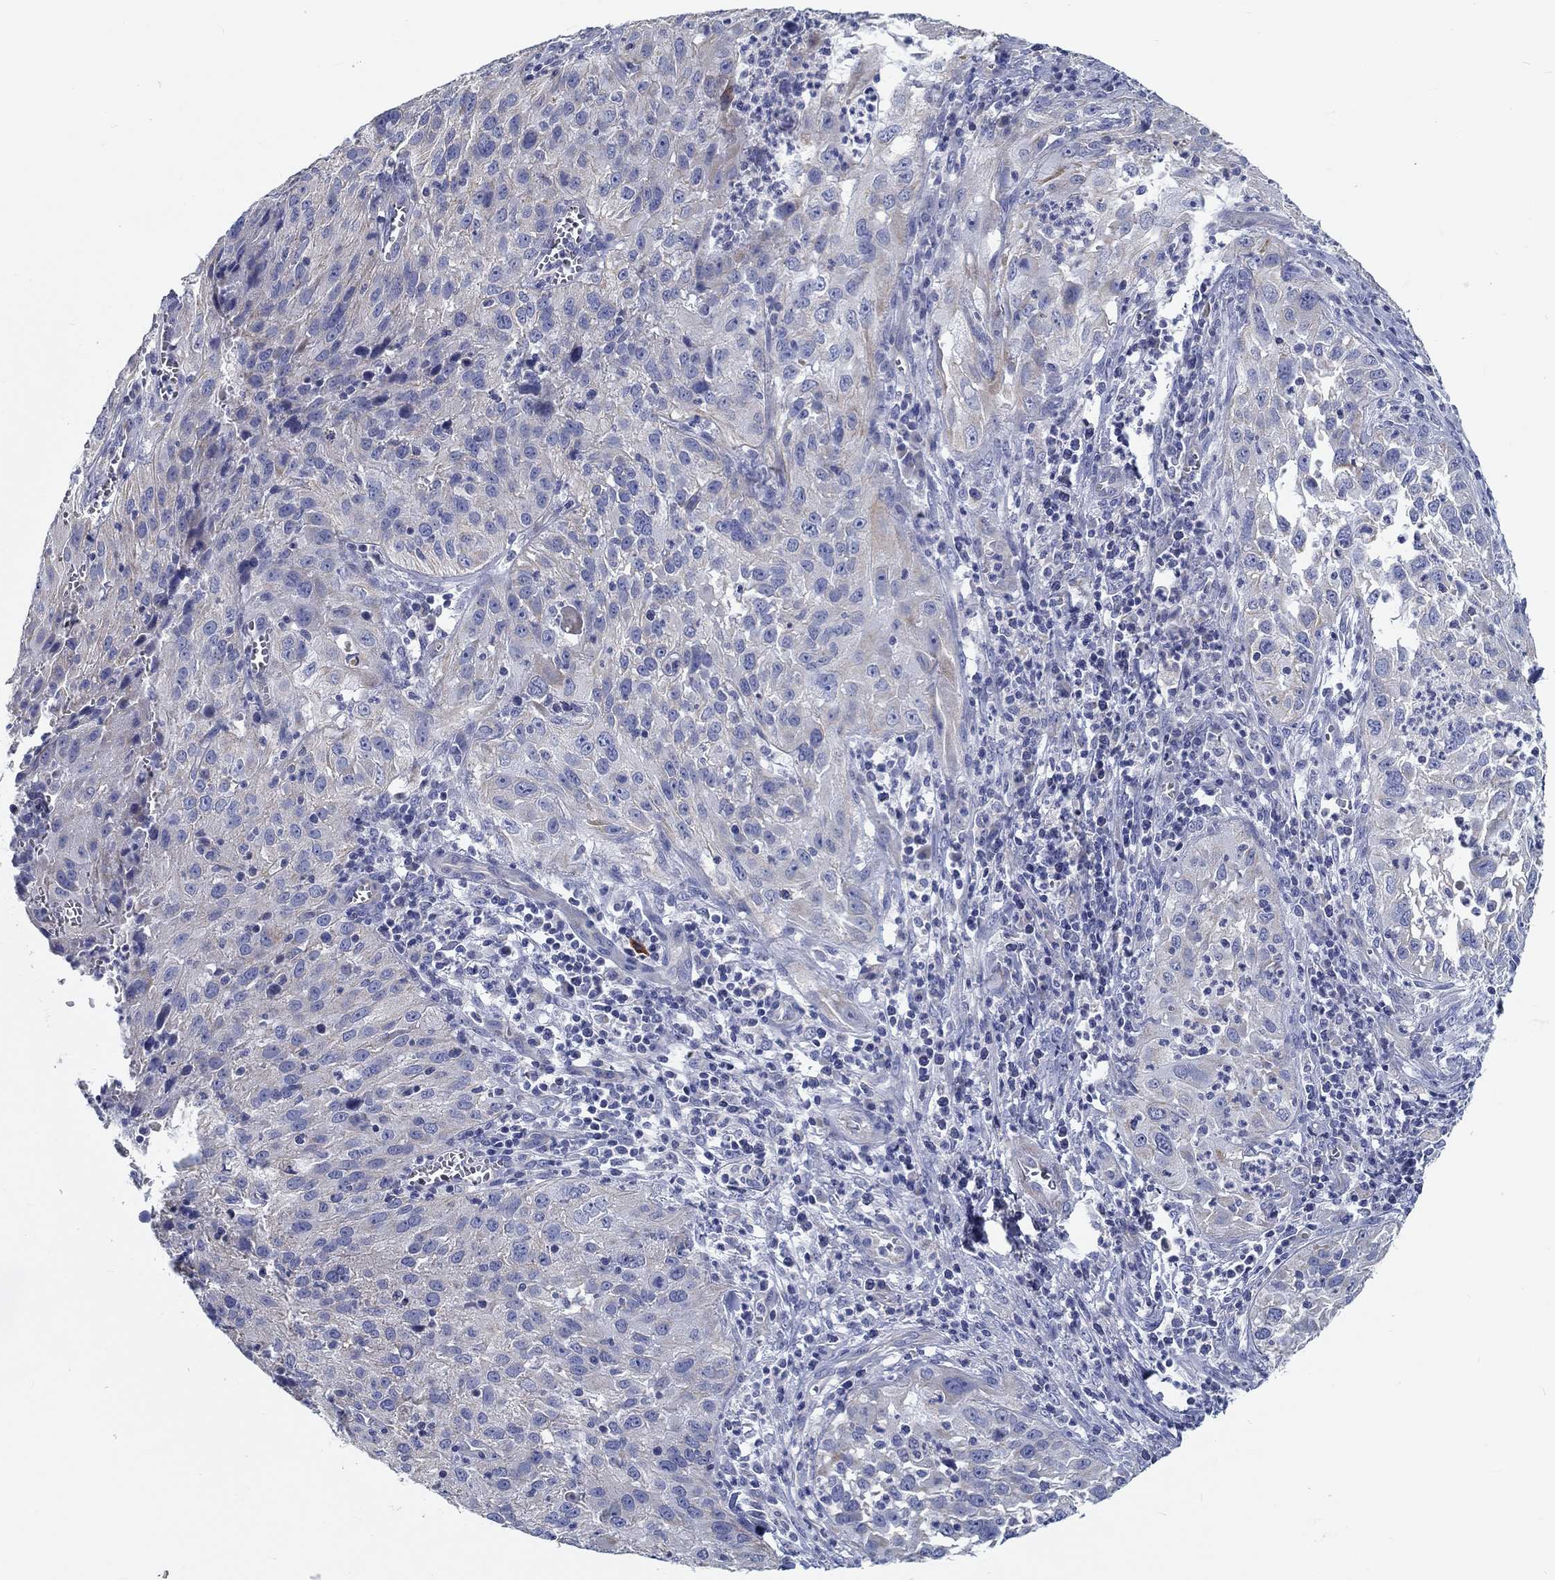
{"staining": {"intensity": "negative", "quantity": "none", "location": "none"}, "tissue": "cervical cancer", "cell_type": "Tumor cells", "image_type": "cancer", "snomed": [{"axis": "morphology", "description": "Squamous cell carcinoma, NOS"}, {"axis": "topography", "description": "Cervix"}], "caption": "Tumor cells show no significant positivity in cervical cancer.", "gene": "MYBPC1", "patient": {"sex": "female", "age": 32}}